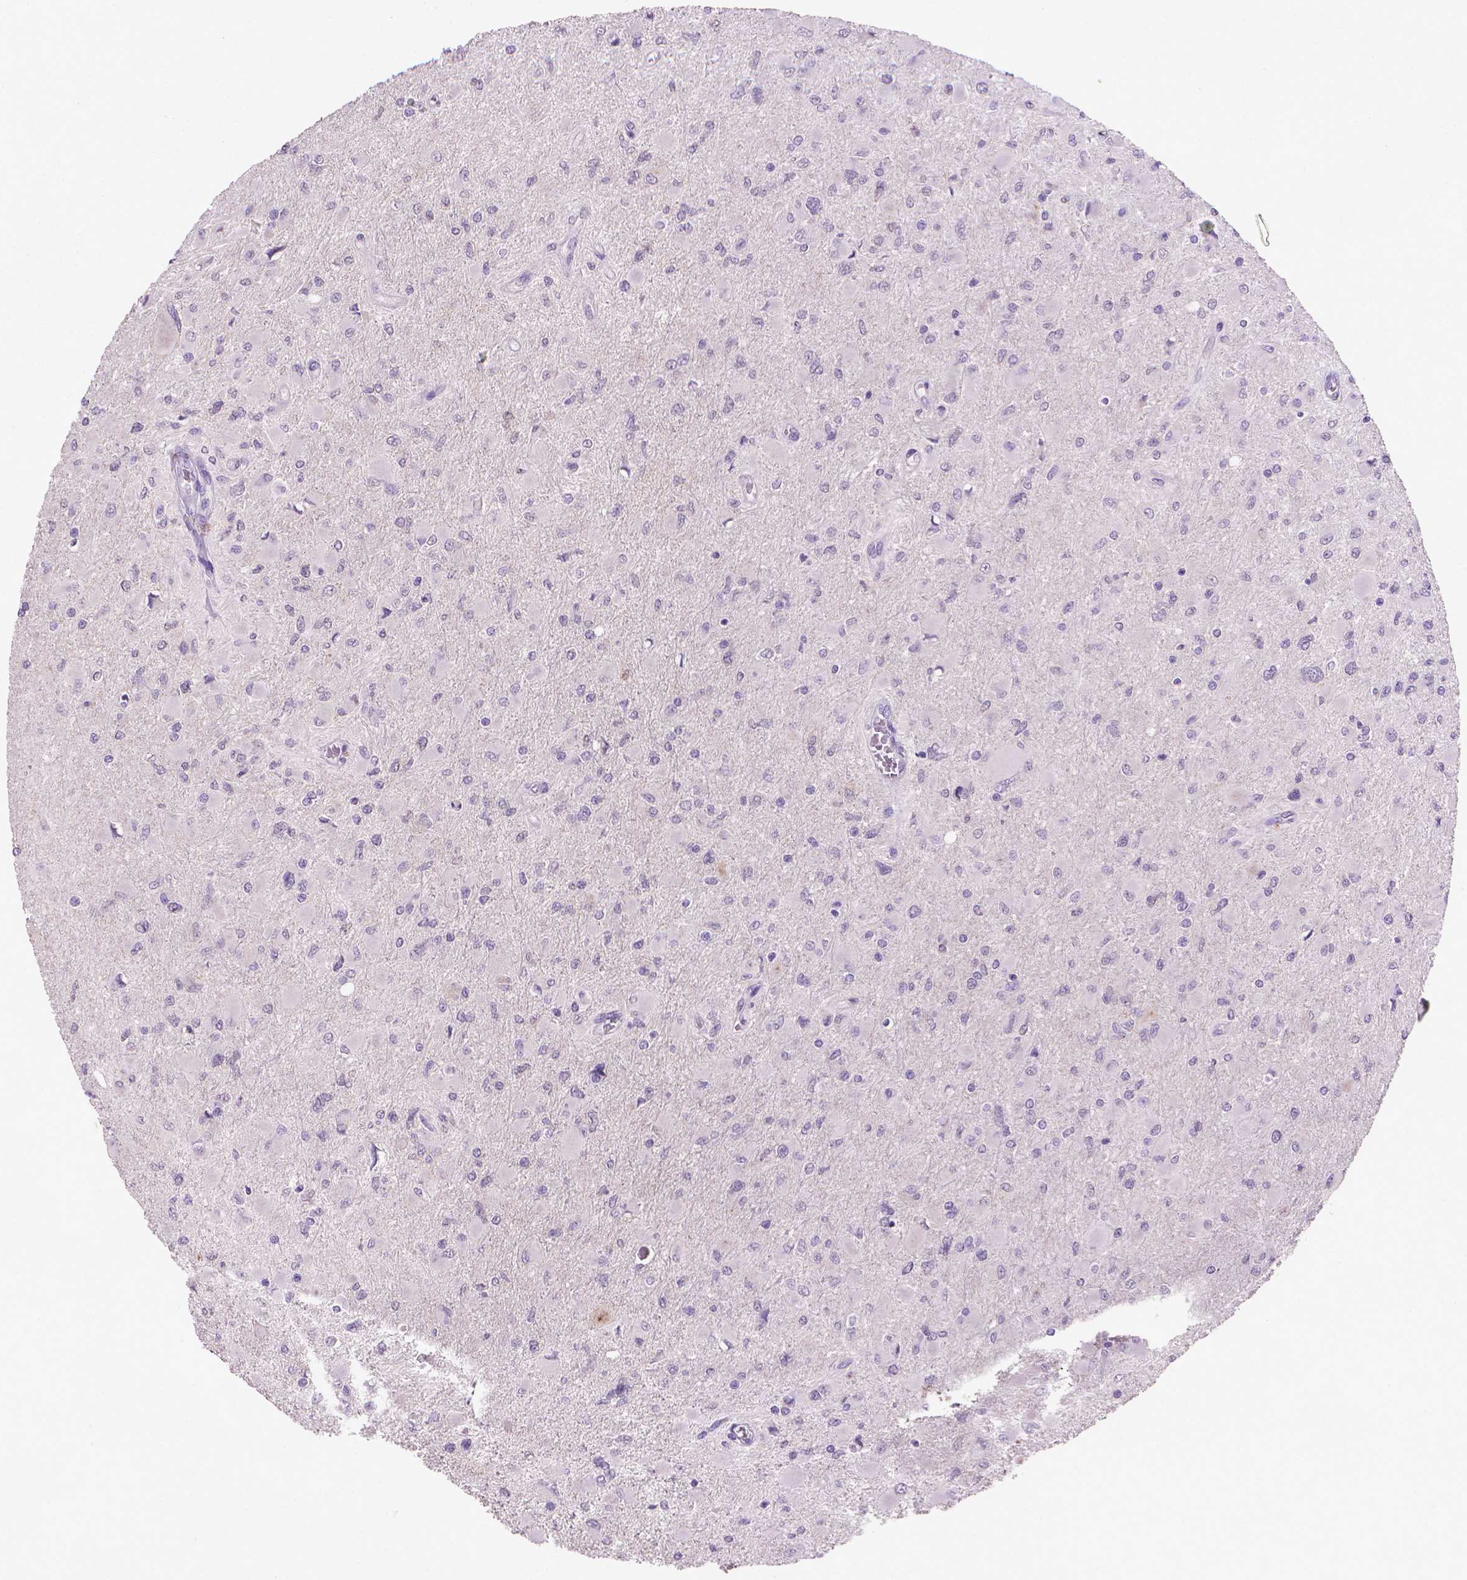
{"staining": {"intensity": "negative", "quantity": "none", "location": "none"}, "tissue": "glioma", "cell_type": "Tumor cells", "image_type": "cancer", "snomed": [{"axis": "morphology", "description": "Glioma, malignant, High grade"}, {"axis": "topography", "description": "Cerebral cortex"}], "caption": "High power microscopy micrograph of an immunohistochemistry (IHC) micrograph of glioma, revealing no significant expression in tumor cells. The staining is performed using DAB (3,3'-diaminobenzidine) brown chromogen with nuclei counter-stained in using hematoxylin.", "gene": "MUC1", "patient": {"sex": "female", "age": 36}}